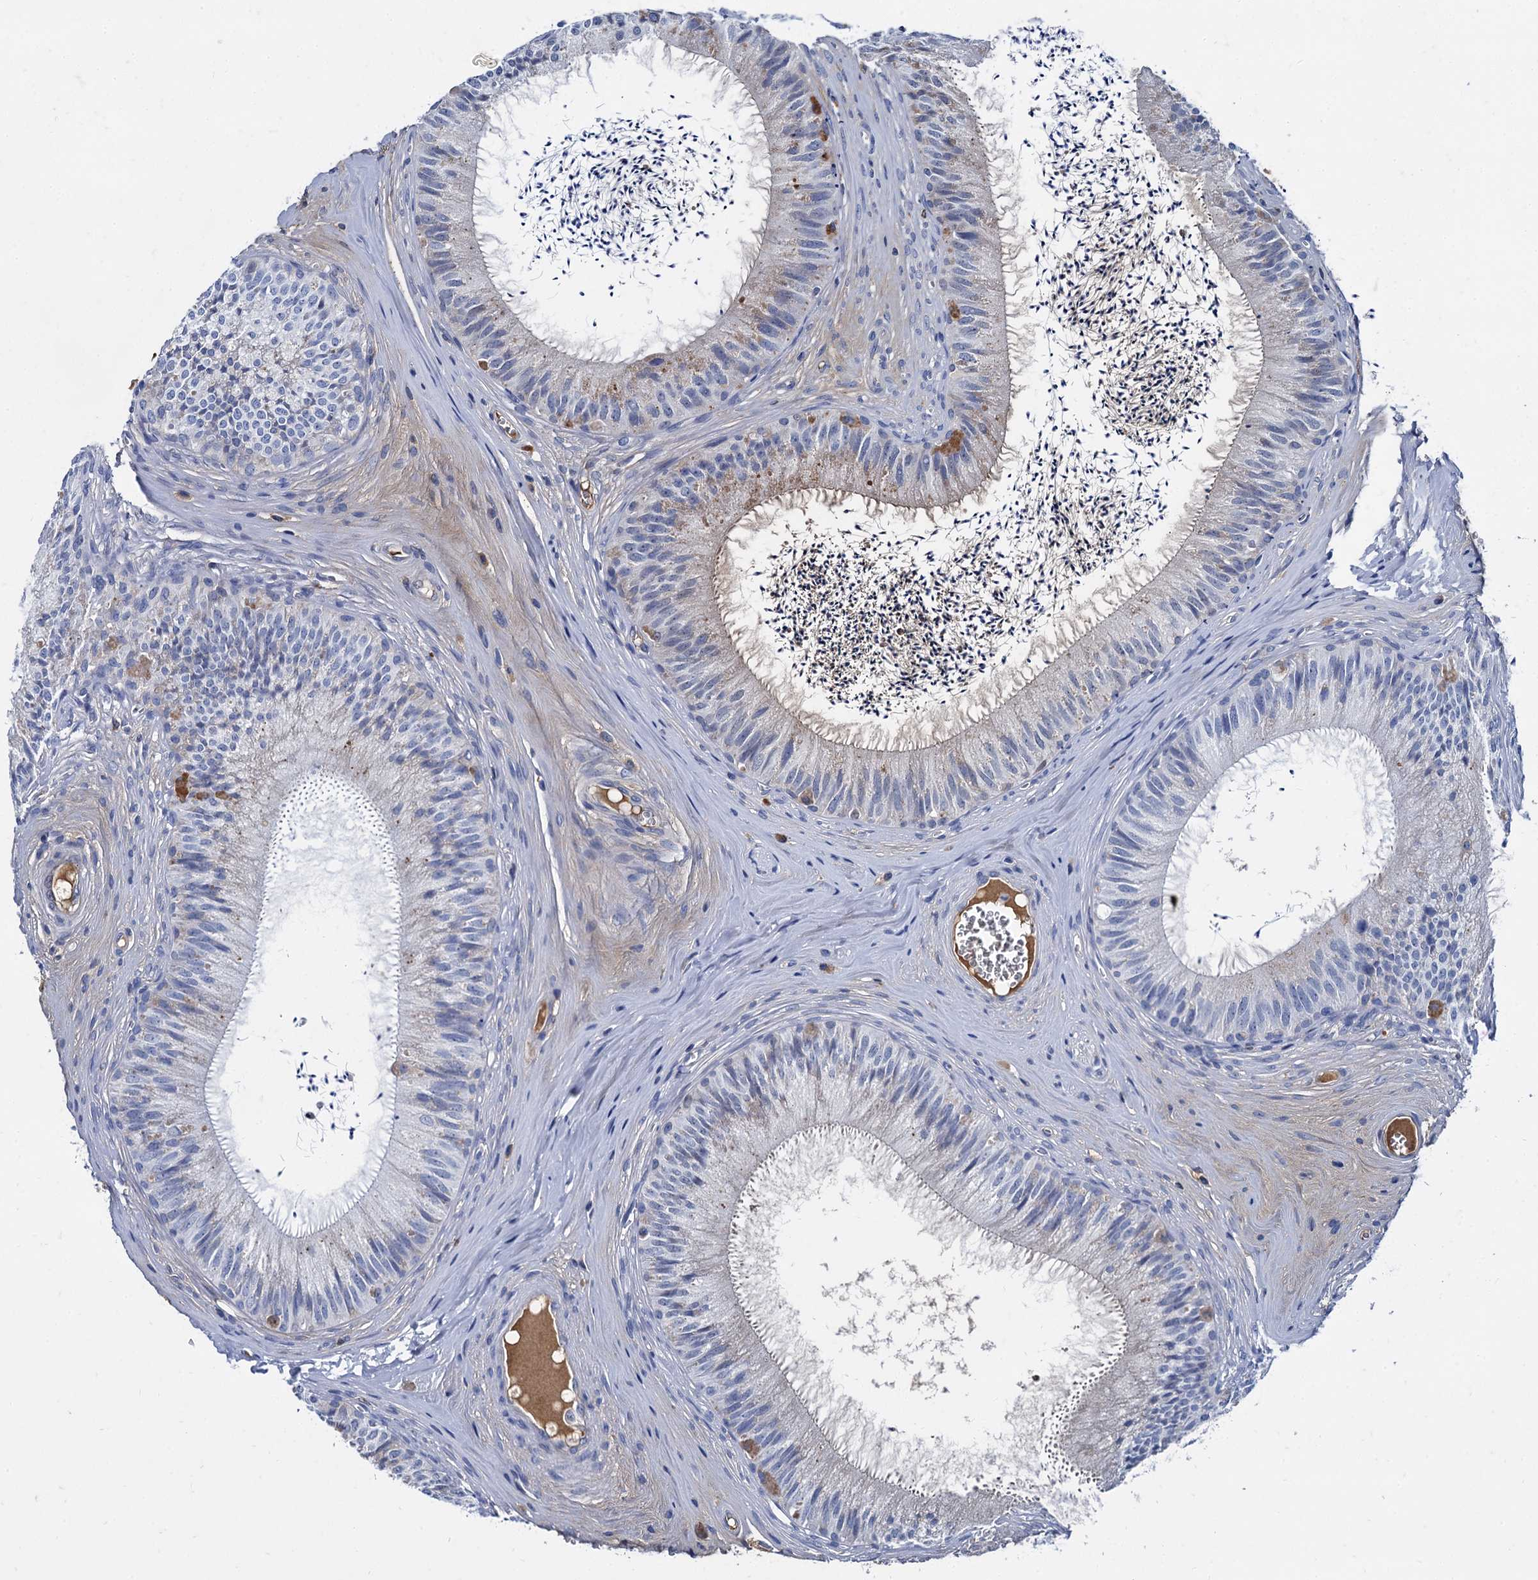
{"staining": {"intensity": "weak", "quantity": "<25%", "location": "cytoplasmic/membranous"}, "tissue": "epididymis", "cell_type": "Glandular cells", "image_type": "normal", "snomed": [{"axis": "morphology", "description": "Normal tissue, NOS"}, {"axis": "topography", "description": "Epididymis"}], "caption": "IHC histopathology image of benign epididymis: epididymis stained with DAB exhibits no significant protein staining in glandular cells. Brightfield microscopy of immunohistochemistry stained with DAB (3,3'-diaminobenzidine) (brown) and hematoxylin (blue), captured at high magnification.", "gene": "TMEM72", "patient": {"sex": "male", "age": 46}}